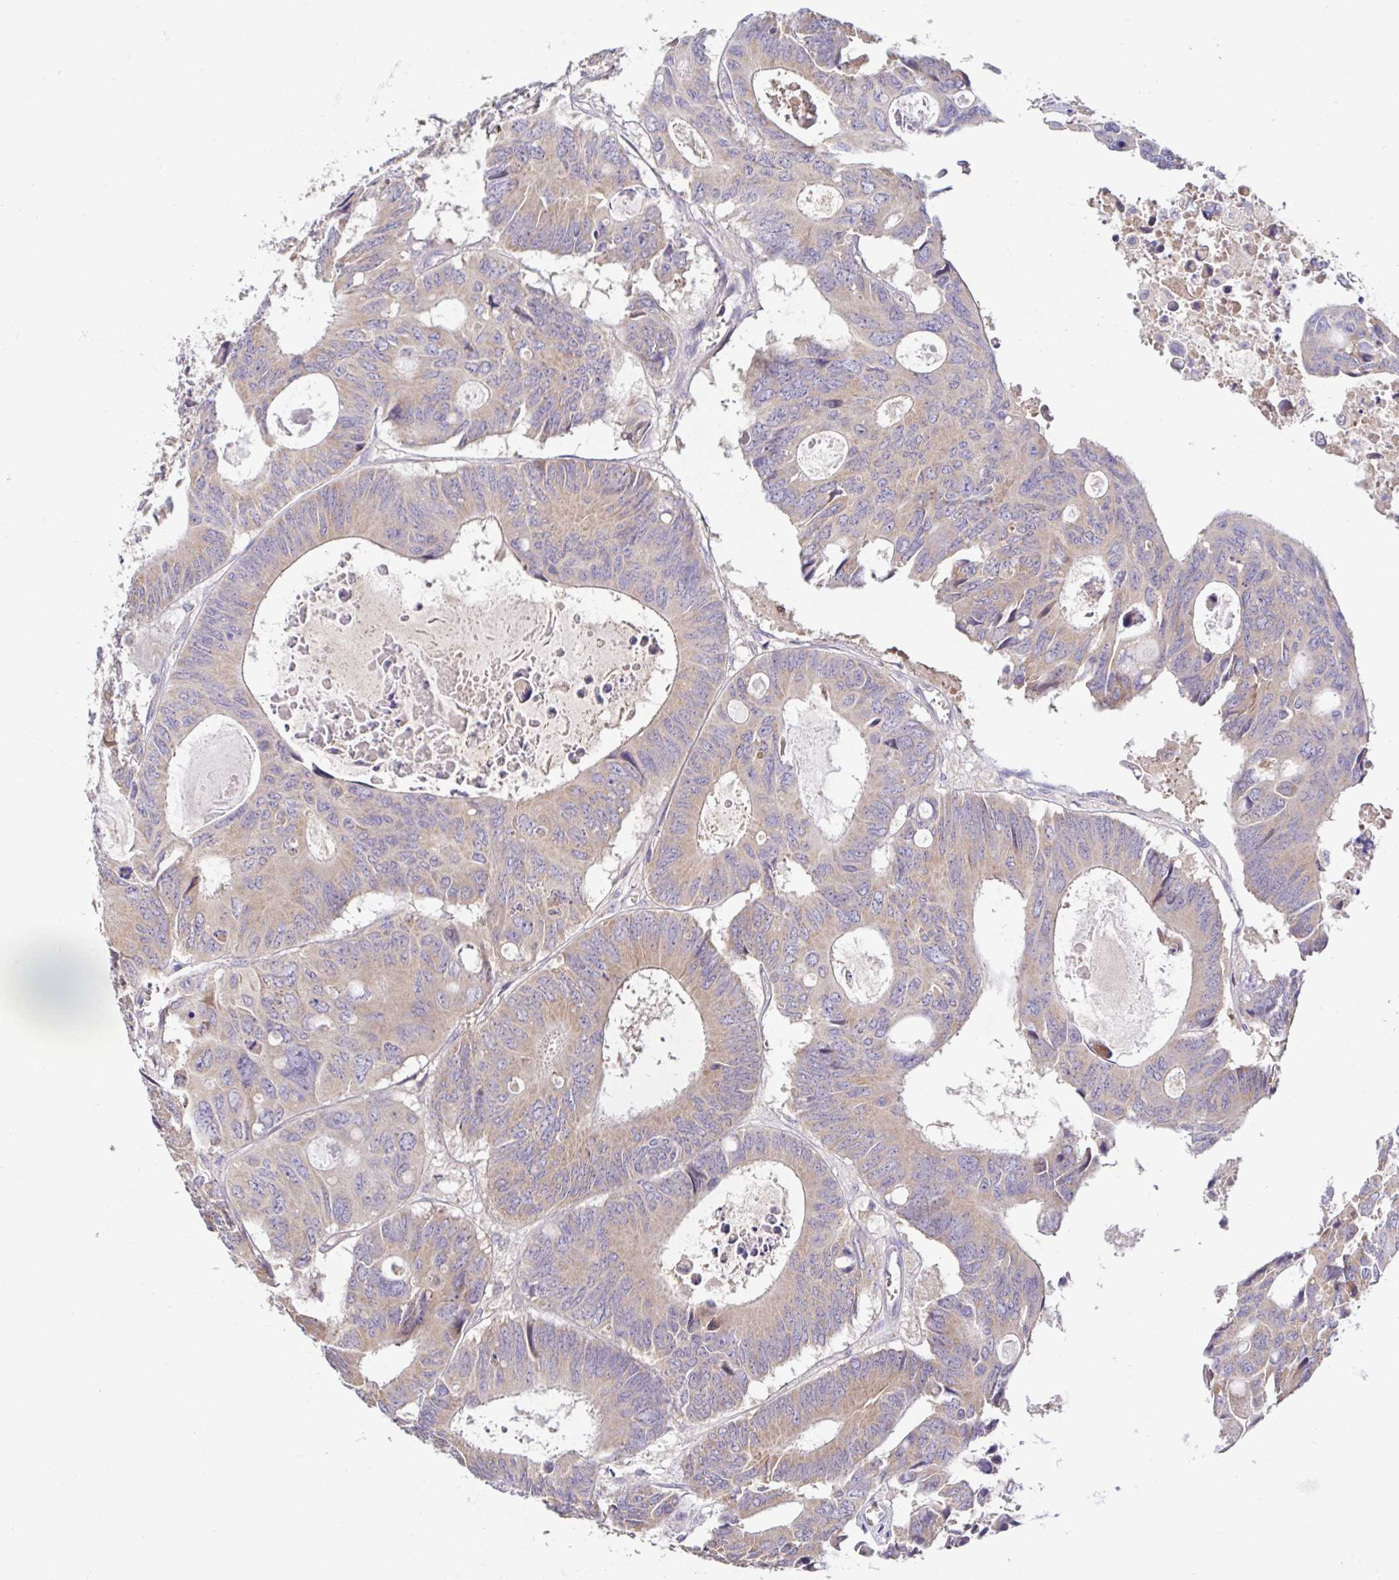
{"staining": {"intensity": "weak", "quantity": "25%-75%", "location": "cytoplasmic/membranous"}, "tissue": "colorectal cancer", "cell_type": "Tumor cells", "image_type": "cancer", "snomed": [{"axis": "morphology", "description": "Adenocarcinoma, NOS"}, {"axis": "topography", "description": "Rectum"}], "caption": "Immunohistochemical staining of human colorectal cancer shows low levels of weak cytoplasmic/membranous protein expression in about 25%-75% of tumor cells.", "gene": "LARP1", "patient": {"sex": "male", "age": 76}}